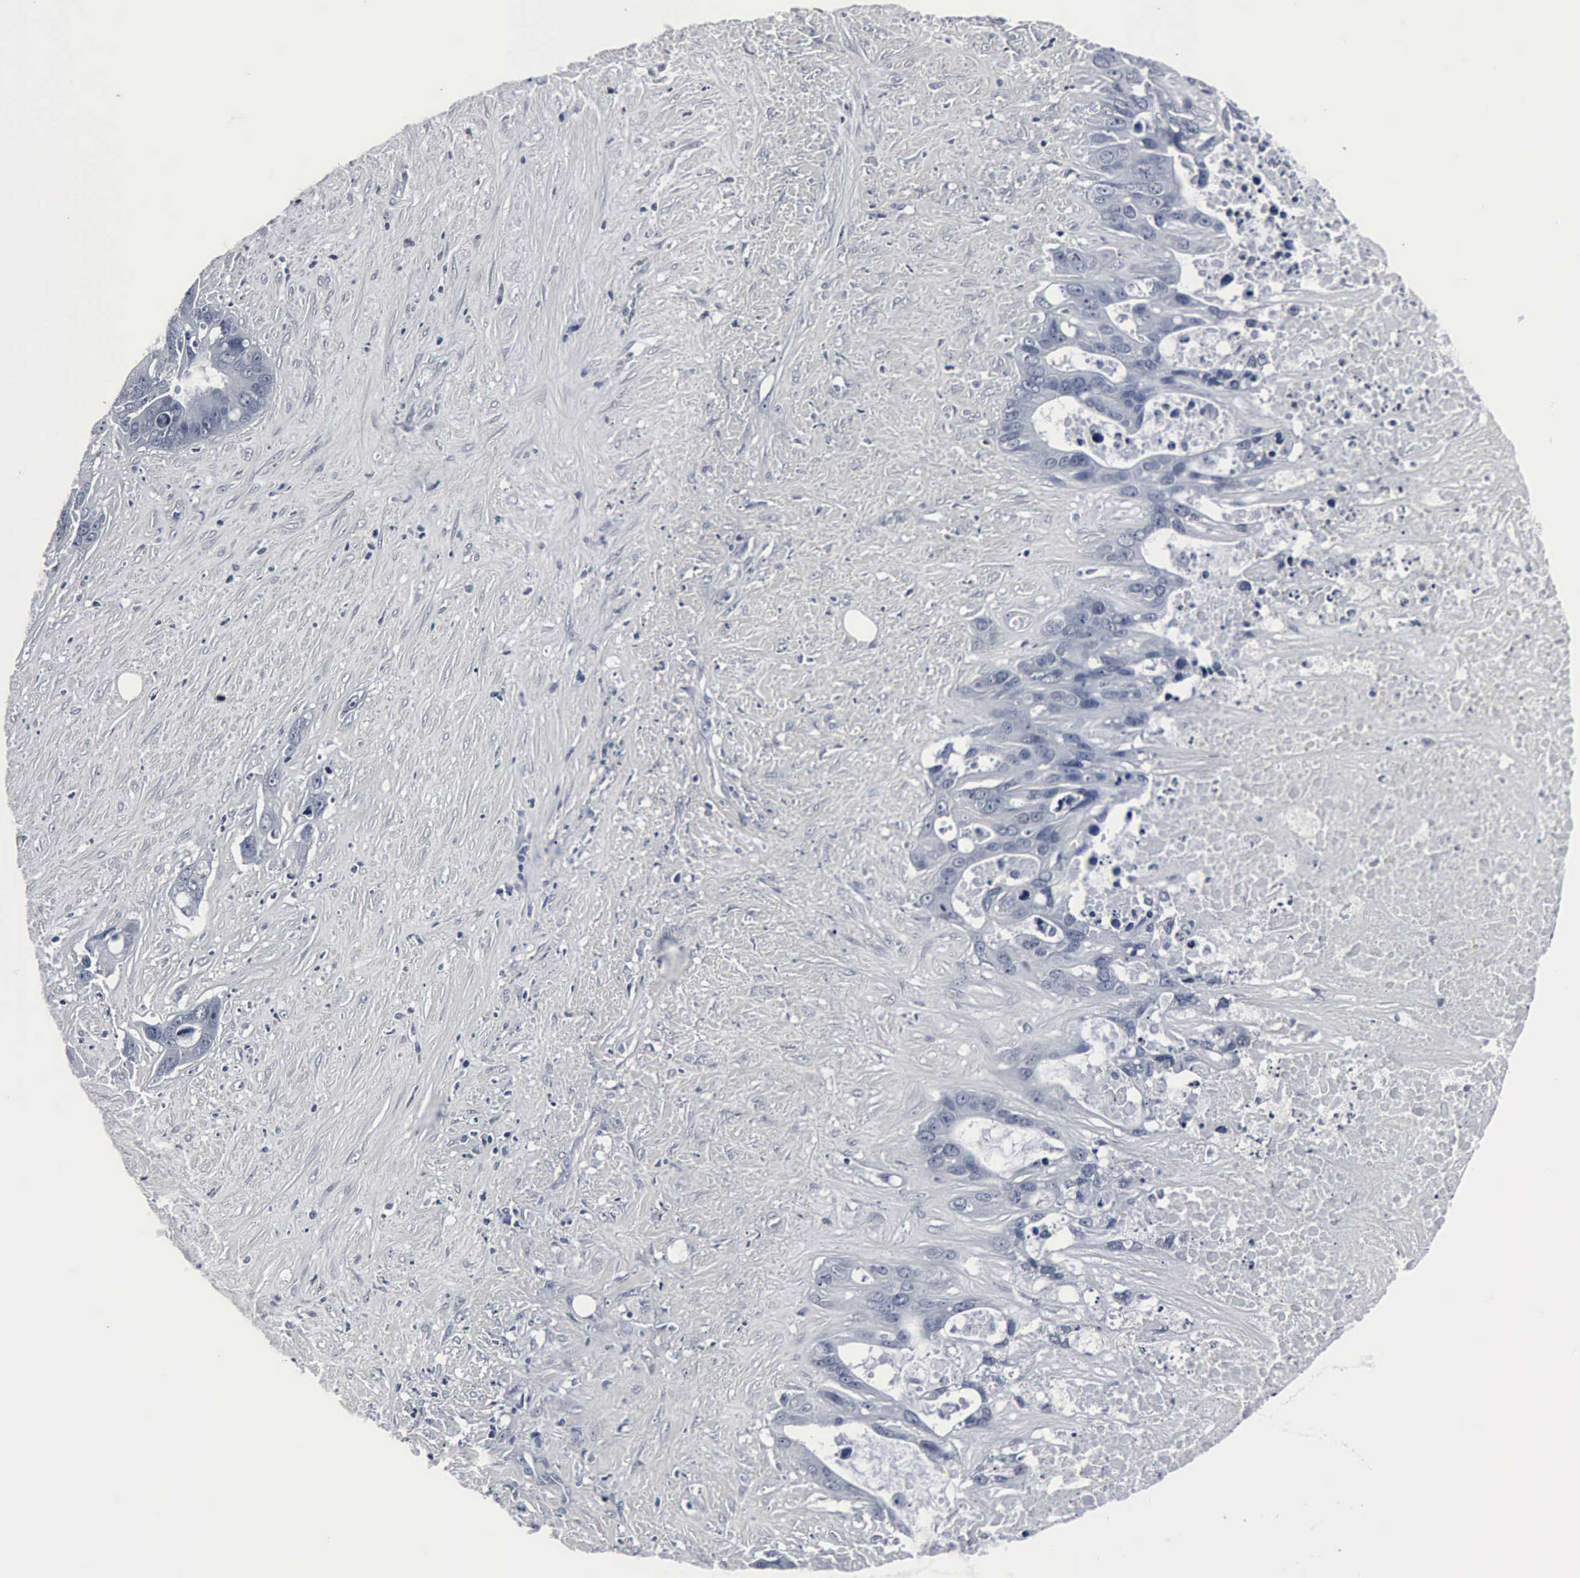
{"staining": {"intensity": "negative", "quantity": "none", "location": "none"}, "tissue": "liver cancer", "cell_type": "Tumor cells", "image_type": "cancer", "snomed": [{"axis": "morphology", "description": "Cholangiocarcinoma"}, {"axis": "topography", "description": "Liver"}], "caption": "Immunohistochemistry of human liver cancer reveals no staining in tumor cells.", "gene": "SNAP25", "patient": {"sex": "female", "age": 65}}